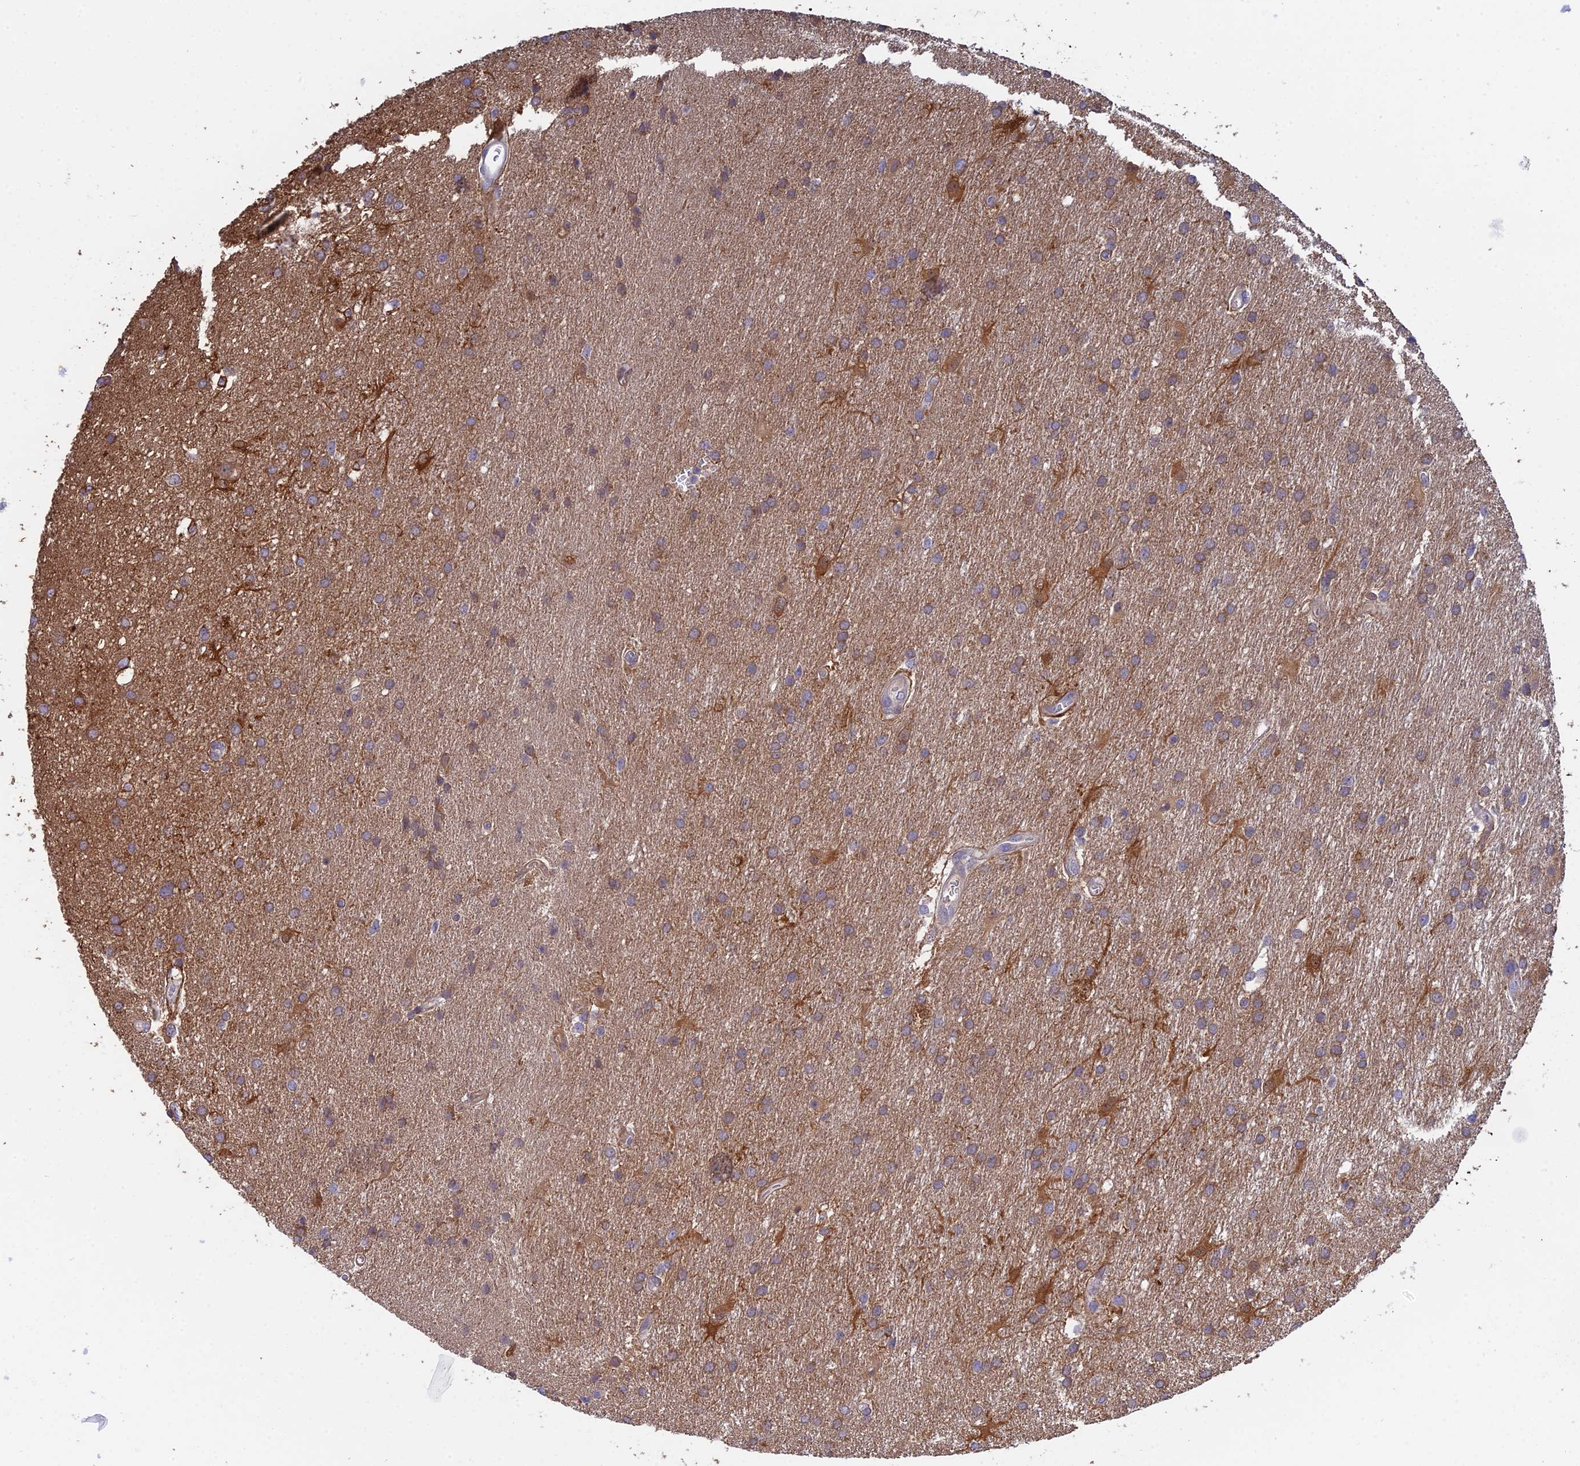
{"staining": {"intensity": "moderate", "quantity": ">75%", "location": "cytoplasmic/membranous"}, "tissue": "glioma", "cell_type": "Tumor cells", "image_type": "cancer", "snomed": [{"axis": "morphology", "description": "Glioma, malignant, Low grade"}, {"axis": "topography", "description": "Brain"}], "caption": "Human glioma stained with a protein marker demonstrates moderate staining in tumor cells.", "gene": "ELOA2", "patient": {"sex": "male", "age": 66}}